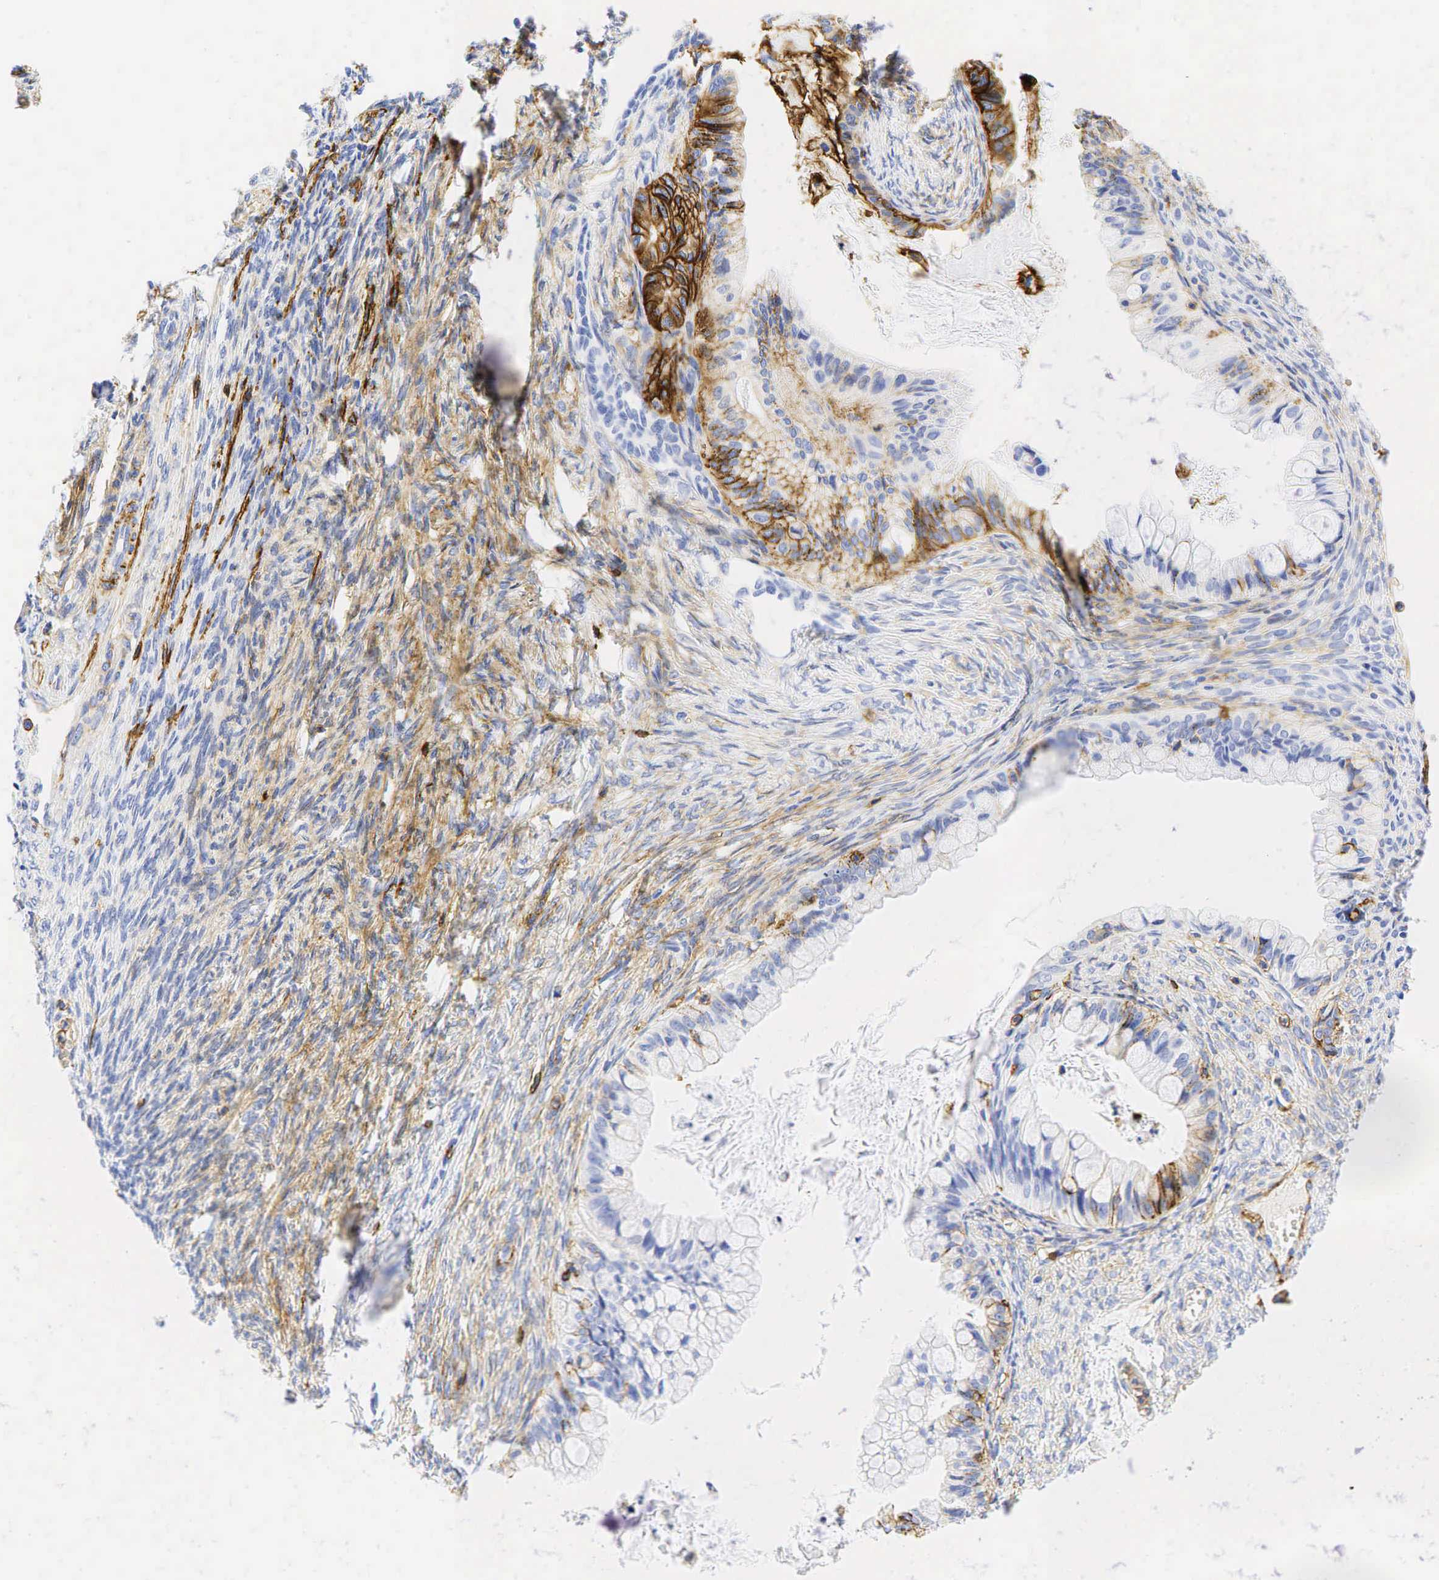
{"staining": {"intensity": "moderate", "quantity": "25%-75%", "location": "cytoplasmic/membranous"}, "tissue": "ovarian cancer", "cell_type": "Tumor cells", "image_type": "cancer", "snomed": [{"axis": "morphology", "description": "Cystadenocarcinoma, mucinous, NOS"}, {"axis": "topography", "description": "Ovary"}], "caption": "Ovarian mucinous cystadenocarcinoma stained with a protein marker displays moderate staining in tumor cells.", "gene": "CD44", "patient": {"sex": "female", "age": 57}}